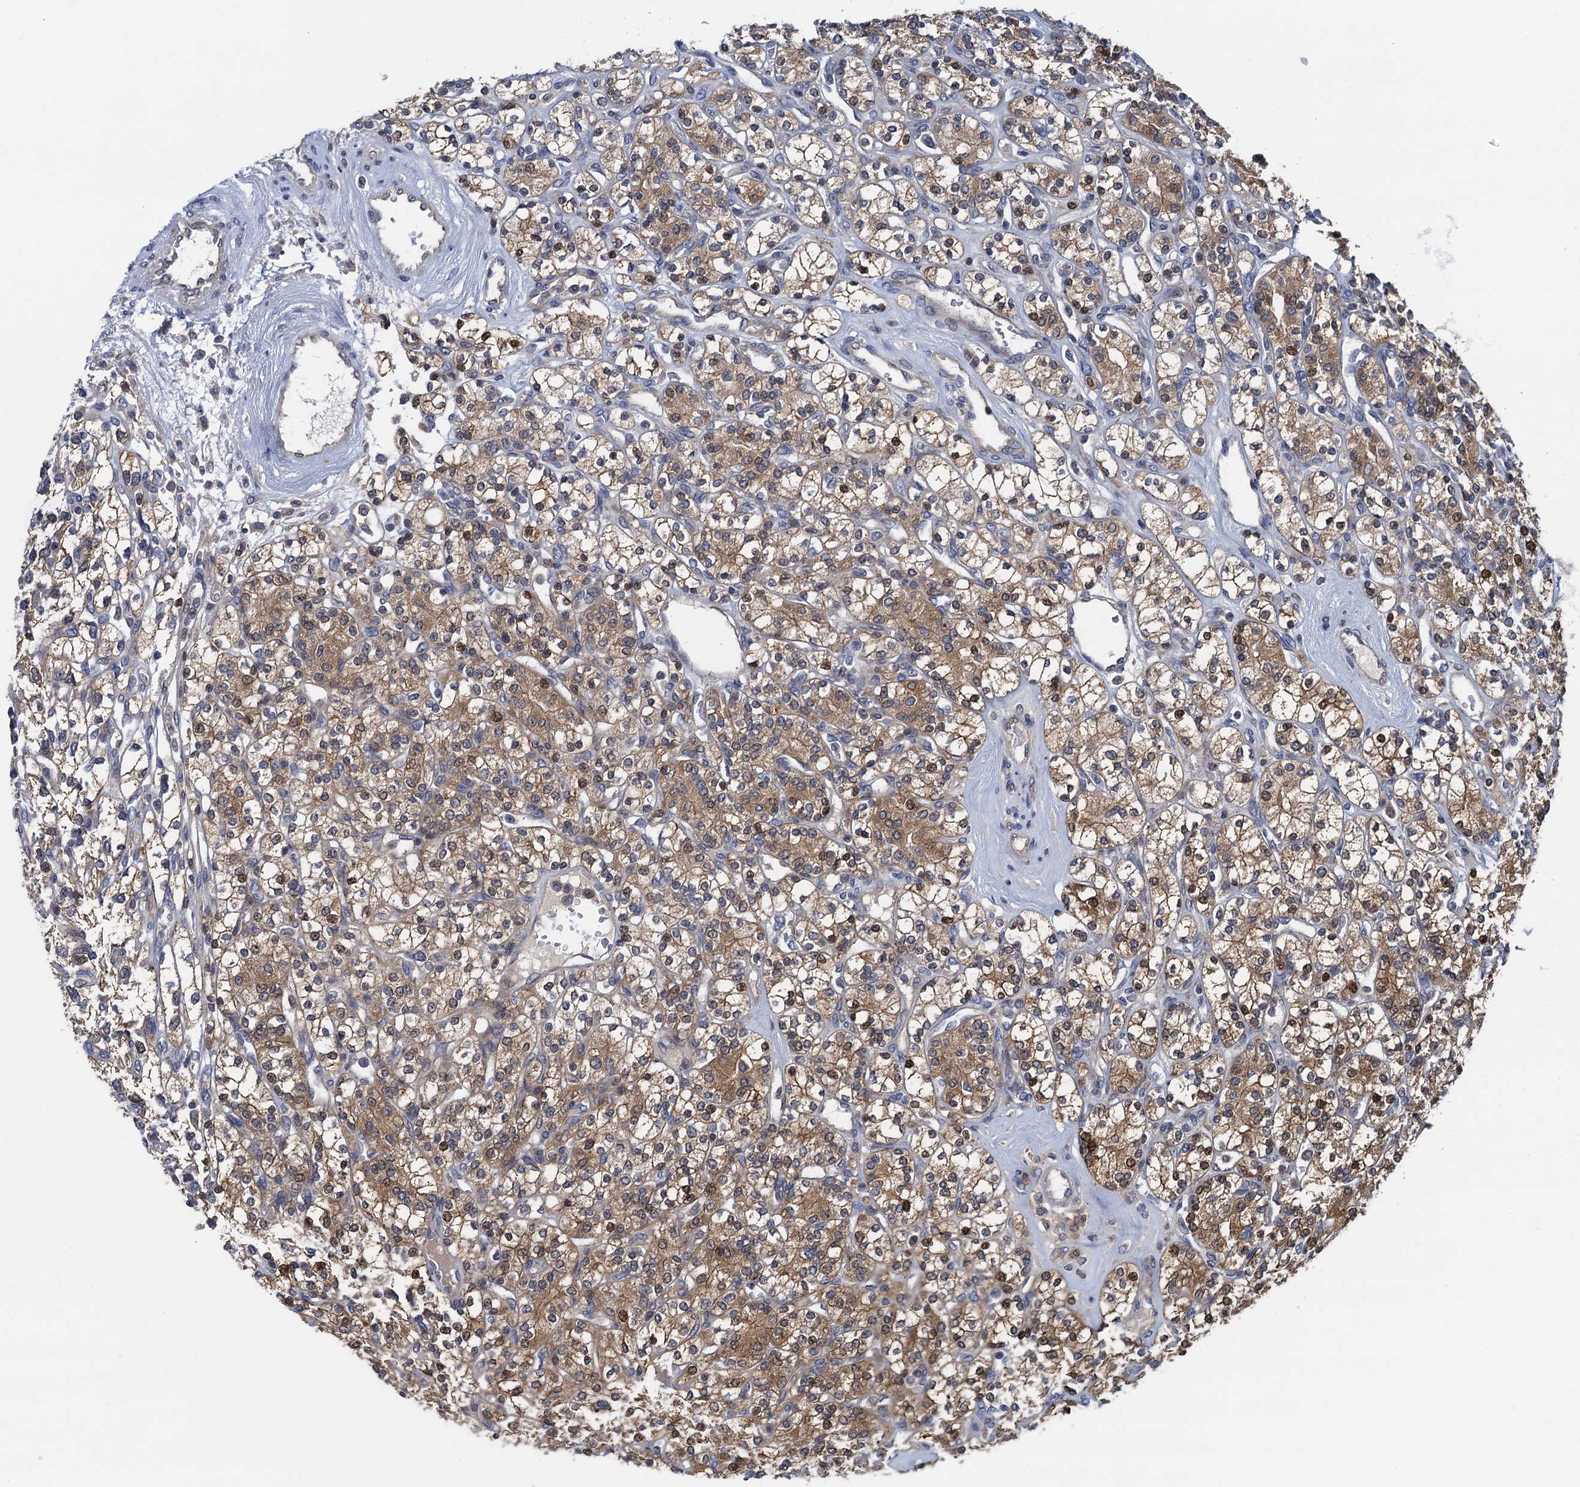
{"staining": {"intensity": "moderate", "quantity": ">75%", "location": "cytoplasmic/membranous,nuclear"}, "tissue": "renal cancer", "cell_type": "Tumor cells", "image_type": "cancer", "snomed": [{"axis": "morphology", "description": "Adenocarcinoma, NOS"}, {"axis": "topography", "description": "Kidney"}], "caption": "A medium amount of moderate cytoplasmic/membranous and nuclear expression is seen in approximately >75% of tumor cells in renal cancer (adenocarcinoma) tissue.", "gene": "CNTN5", "patient": {"sex": "male", "age": 77}}